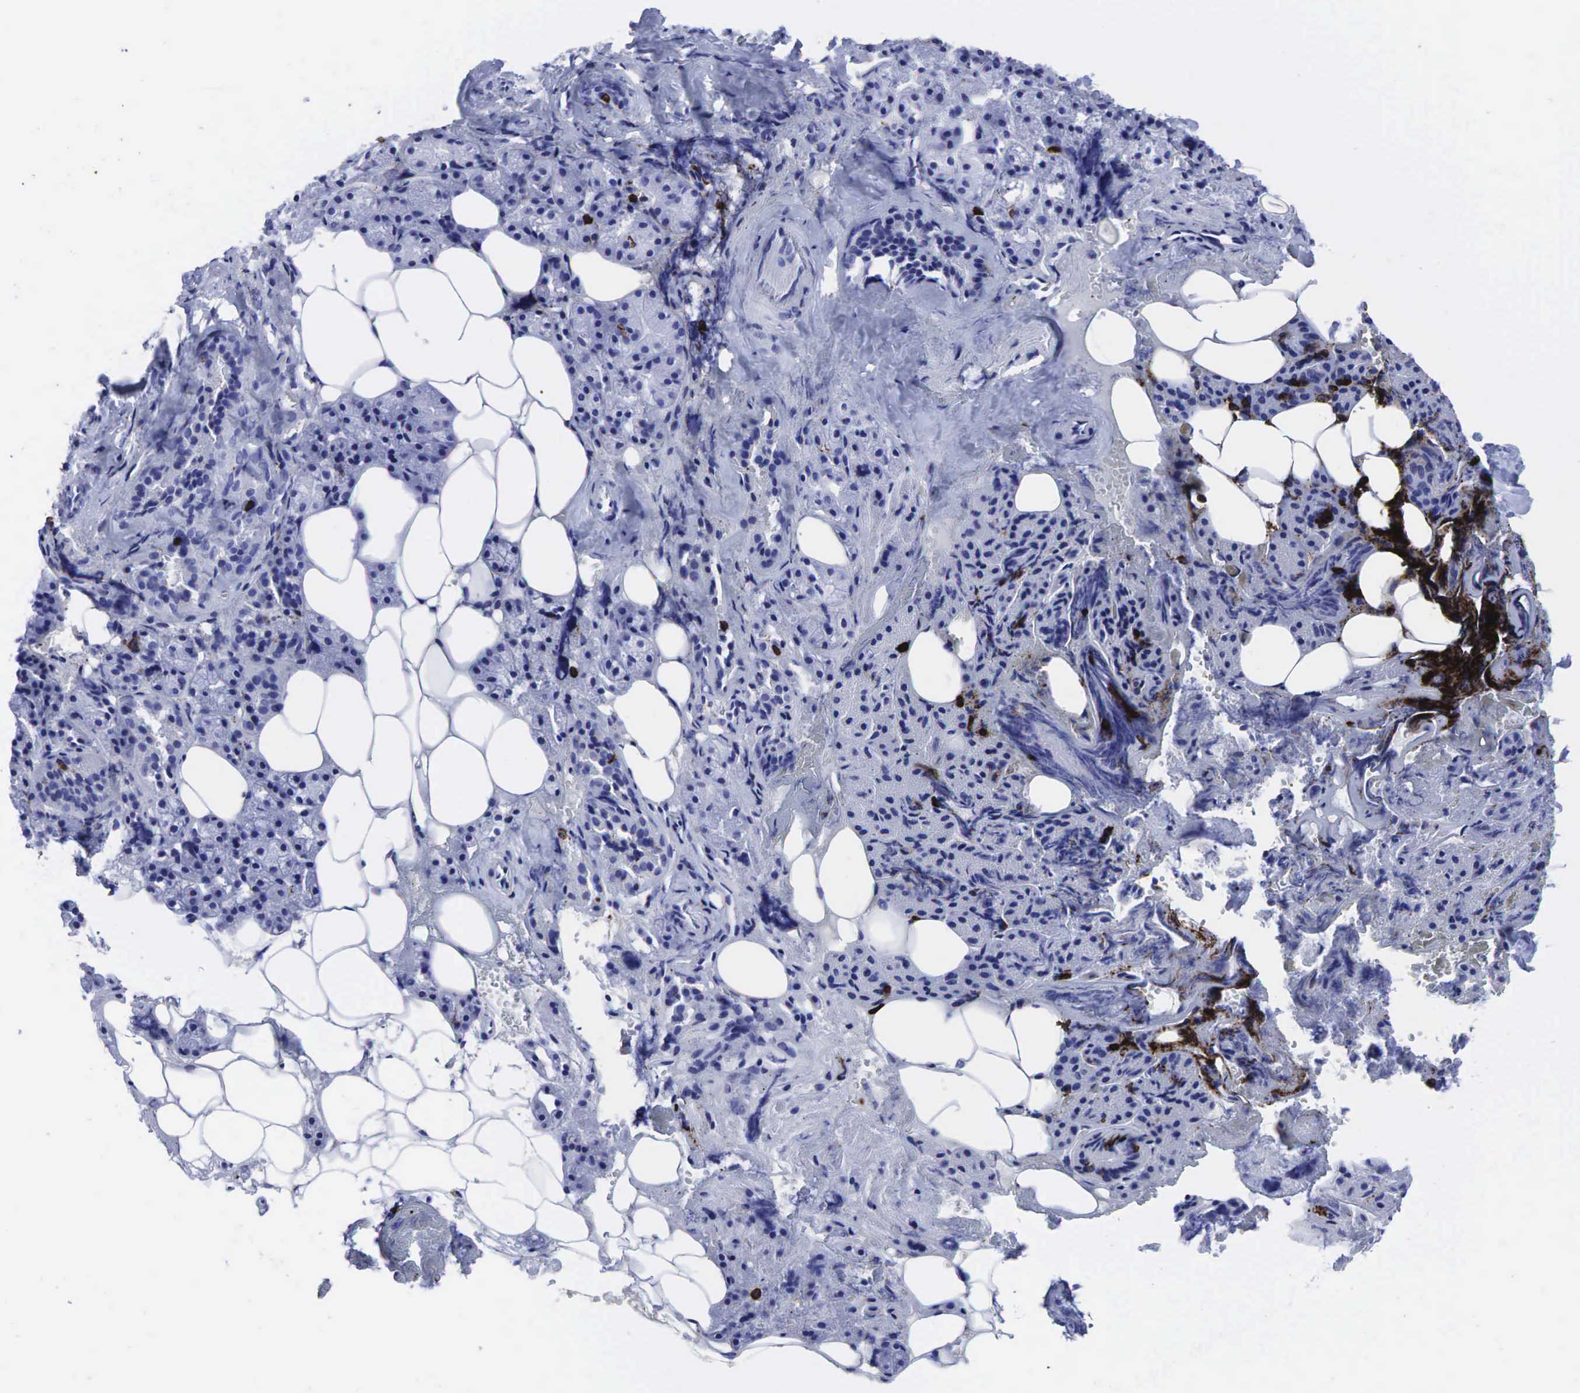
{"staining": {"intensity": "negative", "quantity": "none", "location": "none"}, "tissue": "salivary gland", "cell_type": "Glandular cells", "image_type": "normal", "snomed": [{"axis": "morphology", "description": "Normal tissue, NOS"}, {"axis": "topography", "description": "Salivary gland"}], "caption": "High power microscopy micrograph of an immunohistochemistry (IHC) photomicrograph of unremarkable salivary gland, revealing no significant positivity in glandular cells. (Stains: DAB (3,3'-diaminobenzidine) IHC with hematoxylin counter stain, Microscopy: brightfield microscopy at high magnification).", "gene": "PTPRC", "patient": {"sex": "female", "age": 55}}